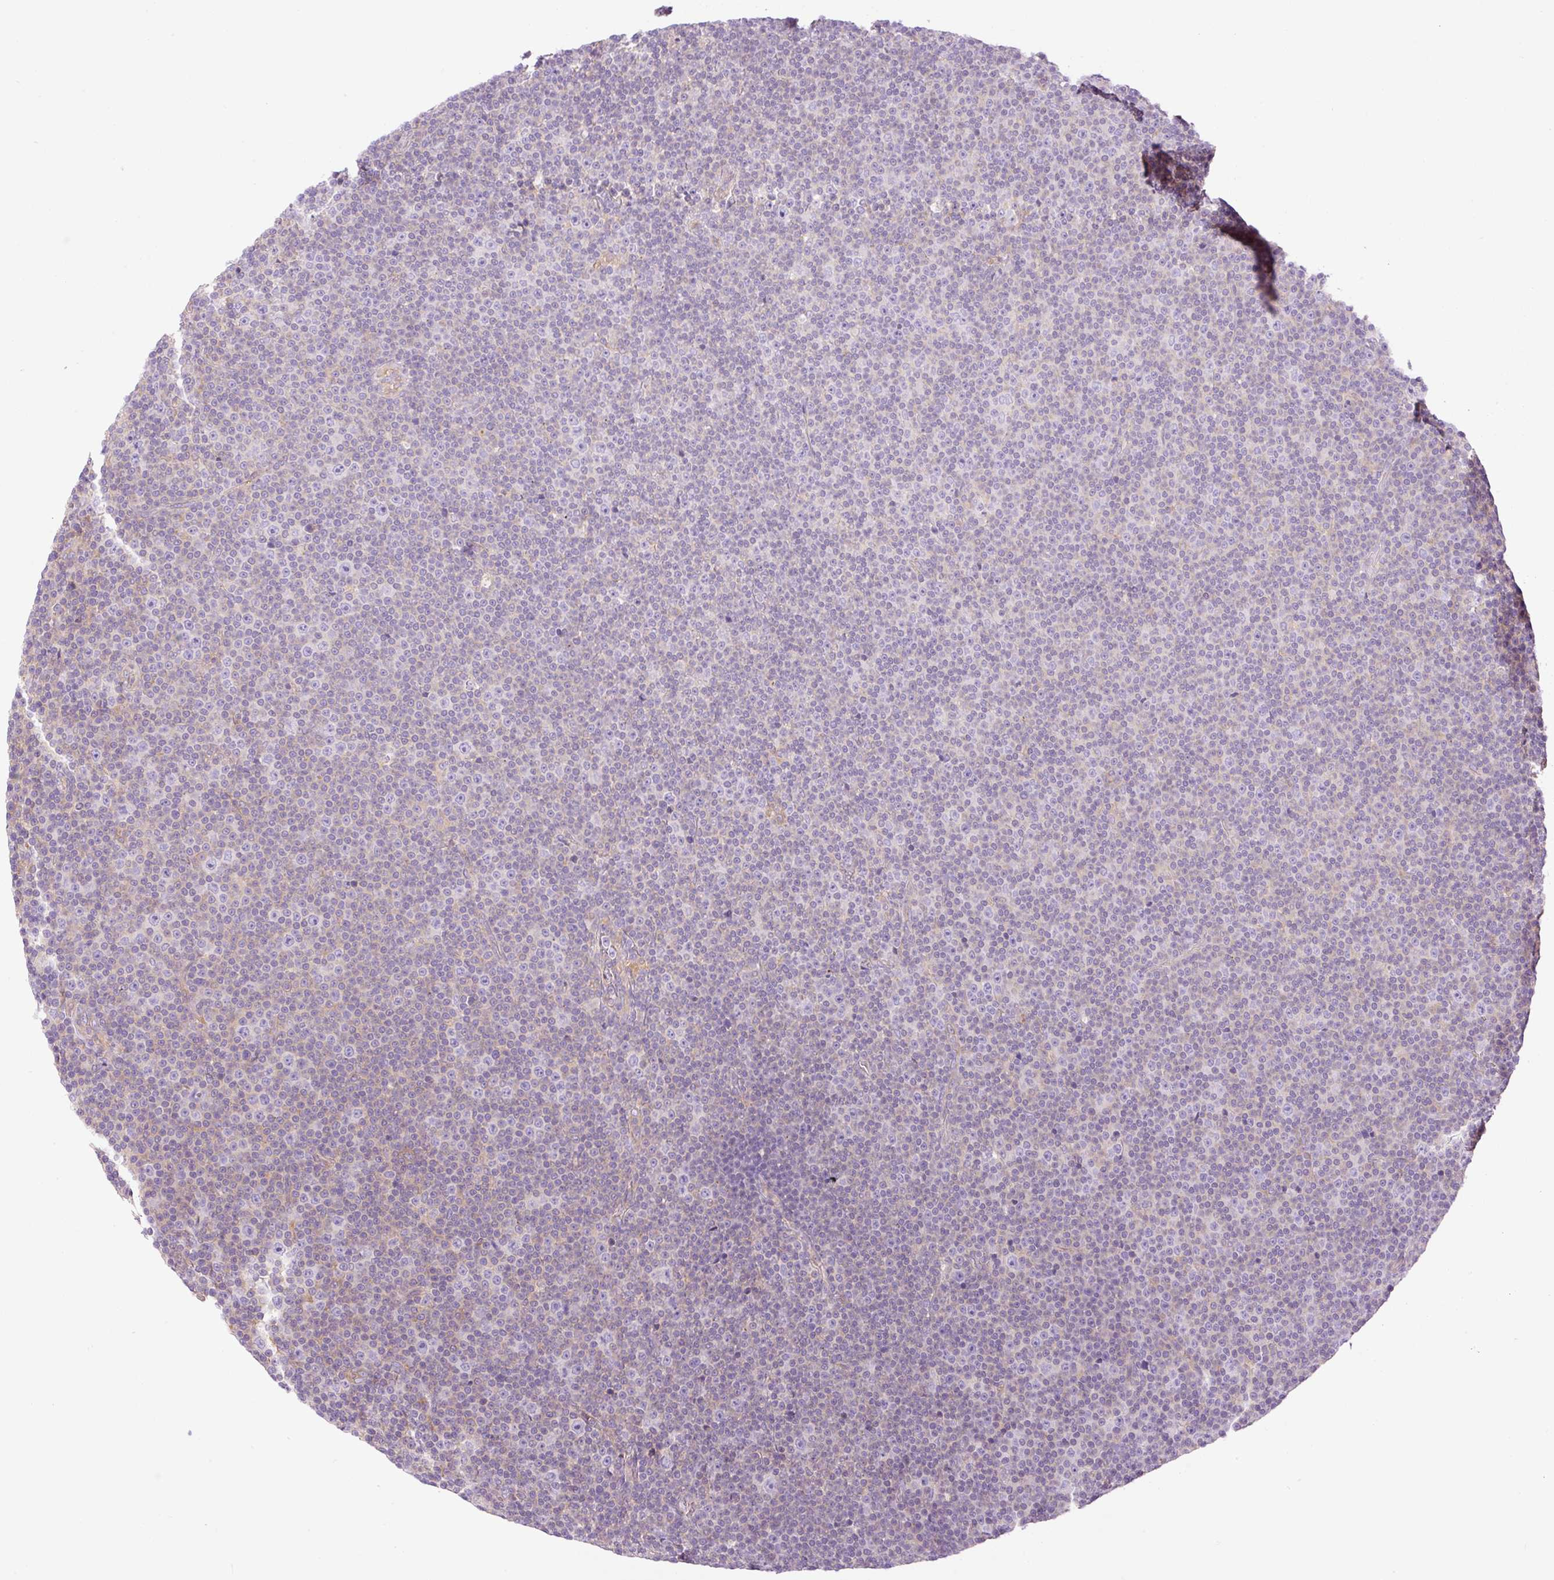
{"staining": {"intensity": "negative", "quantity": "none", "location": "none"}, "tissue": "lymphoma", "cell_type": "Tumor cells", "image_type": "cancer", "snomed": [{"axis": "morphology", "description": "Malignant lymphoma, non-Hodgkin's type, Low grade"}, {"axis": "topography", "description": "Lymph node"}], "caption": "Immunohistochemistry (IHC) of malignant lymphoma, non-Hodgkin's type (low-grade) demonstrates no staining in tumor cells. (Immunohistochemistry, brightfield microscopy, high magnification).", "gene": "EHD3", "patient": {"sex": "female", "age": 67}}